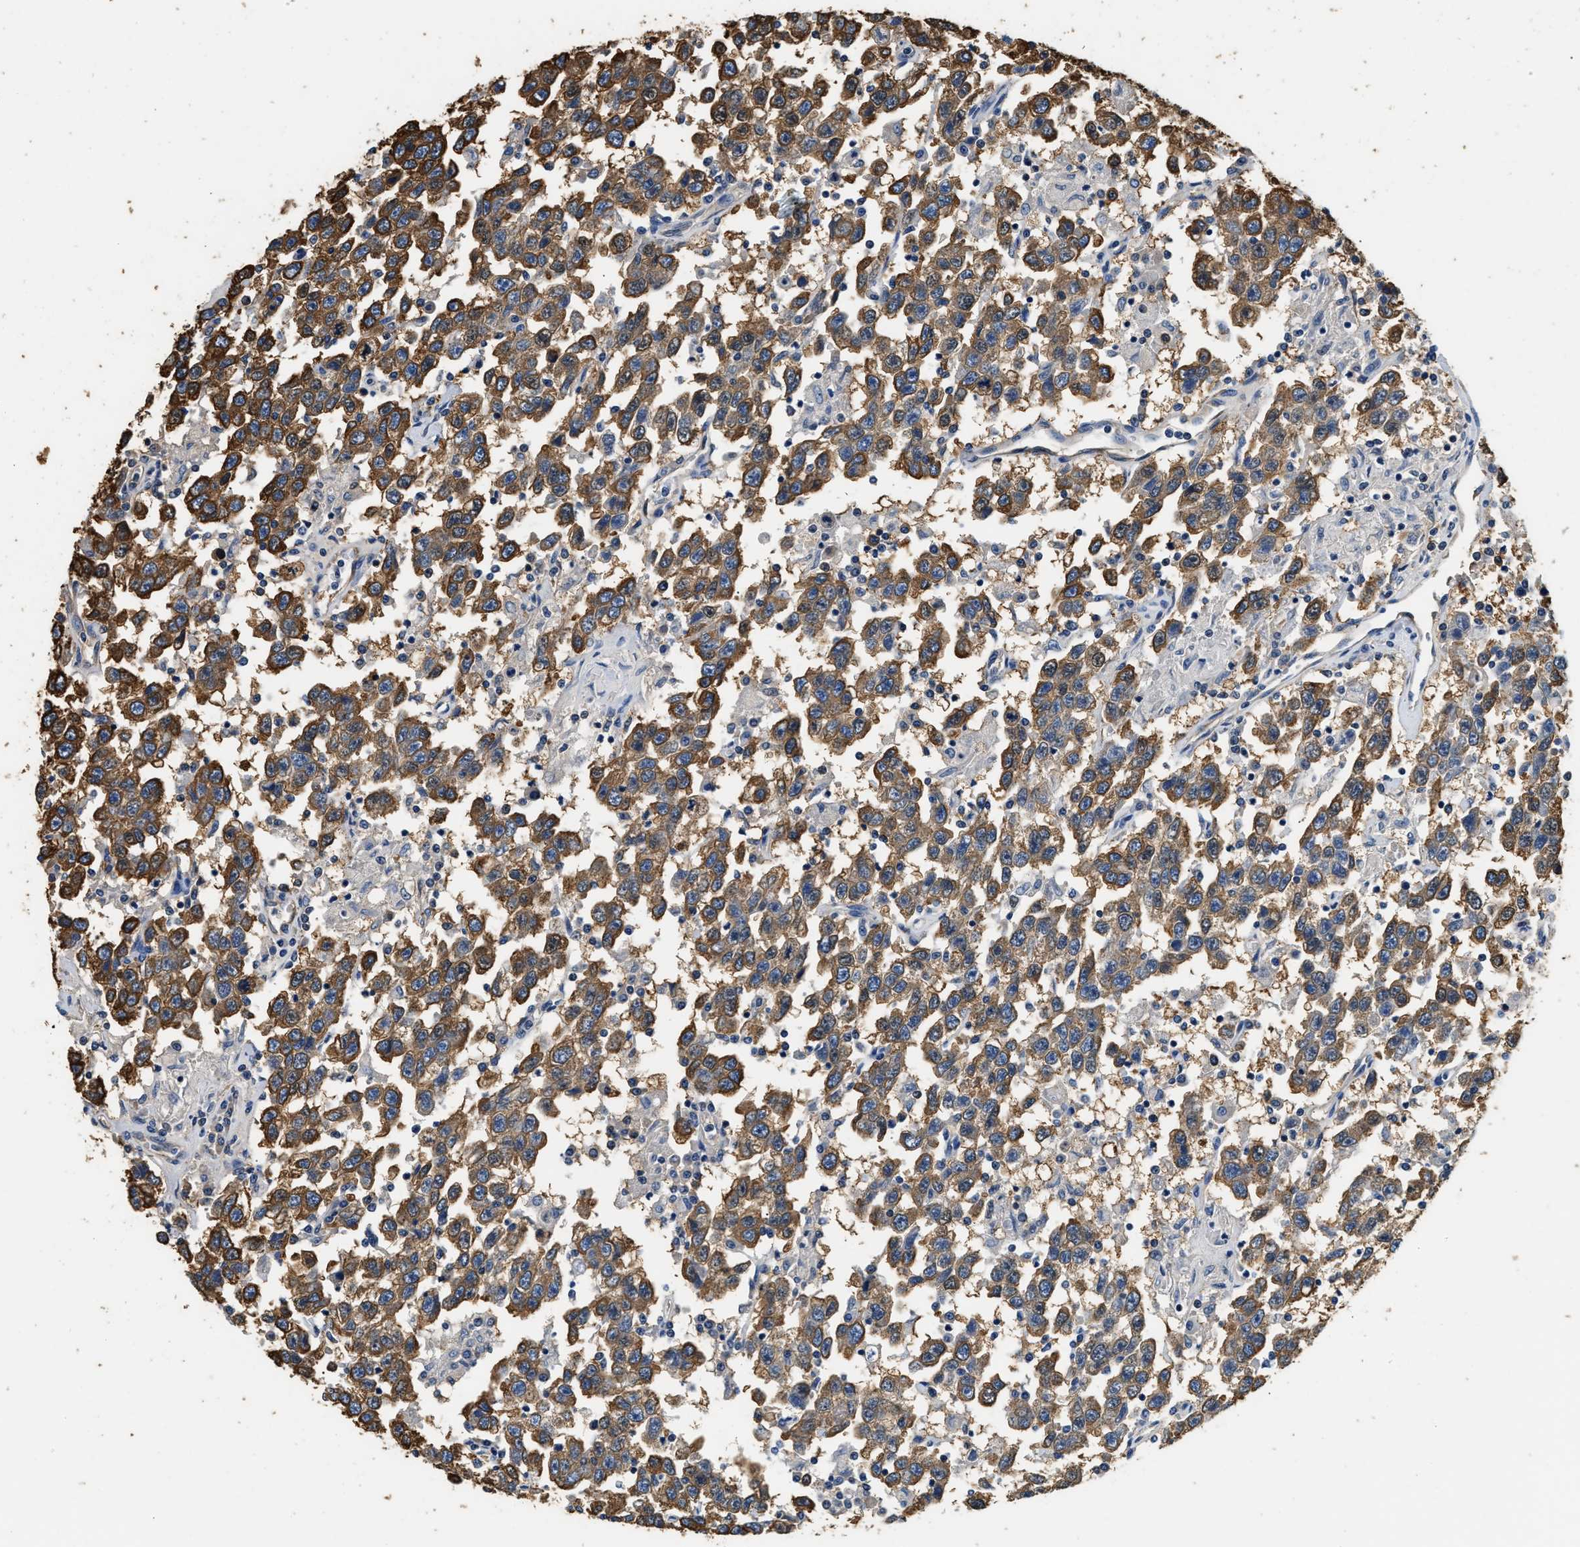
{"staining": {"intensity": "strong", "quantity": ">75%", "location": "cytoplasmic/membranous"}, "tissue": "testis cancer", "cell_type": "Tumor cells", "image_type": "cancer", "snomed": [{"axis": "morphology", "description": "Seminoma, NOS"}, {"axis": "topography", "description": "Testis"}], "caption": "There is high levels of strong cytoplasmic/membranous positivity in tumor cells of testis cancer, as demonstrated by immunohistochemical staining (brown color).", "gene": "PPP2R1B", "patient": {"sex": "male", "age": 41}}